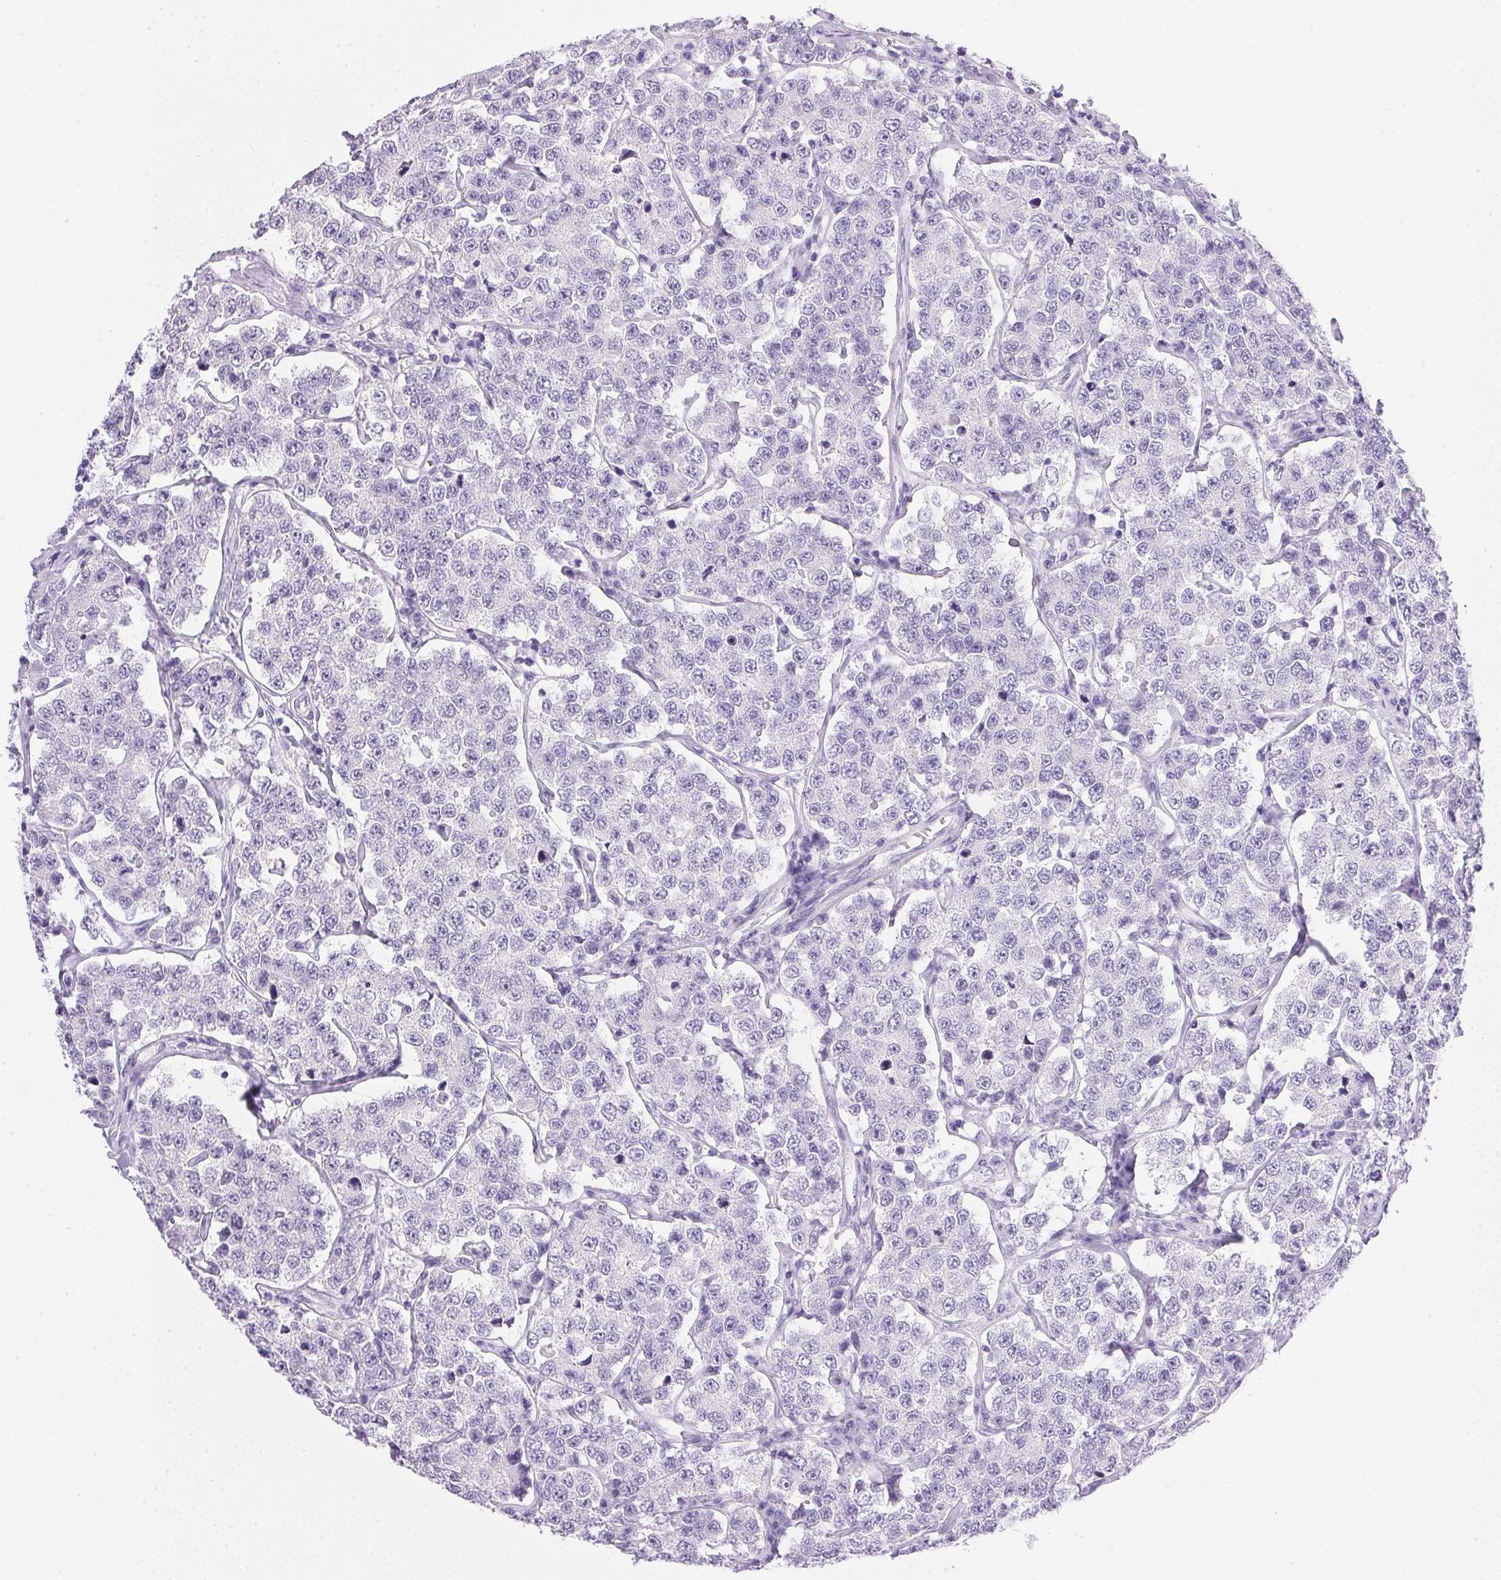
{"staining": {"intensity": "negative", "quantity": "none", "location": "none"}, "tissue": "testis cancer", "cell_type": "Tumor cells", "image_type": "cancer", "snomed": [{"axis": "morphology", "description": "Seminoma, NOS"}, {"axis": "topography", "description": "Testis"}], "caption": "This is an immunohistochemistry image of human testis seminoma. There is no expression in tumor cells.", "gene": "ATP6V0A4", "patient": {"sex": "male", "age": 34}}